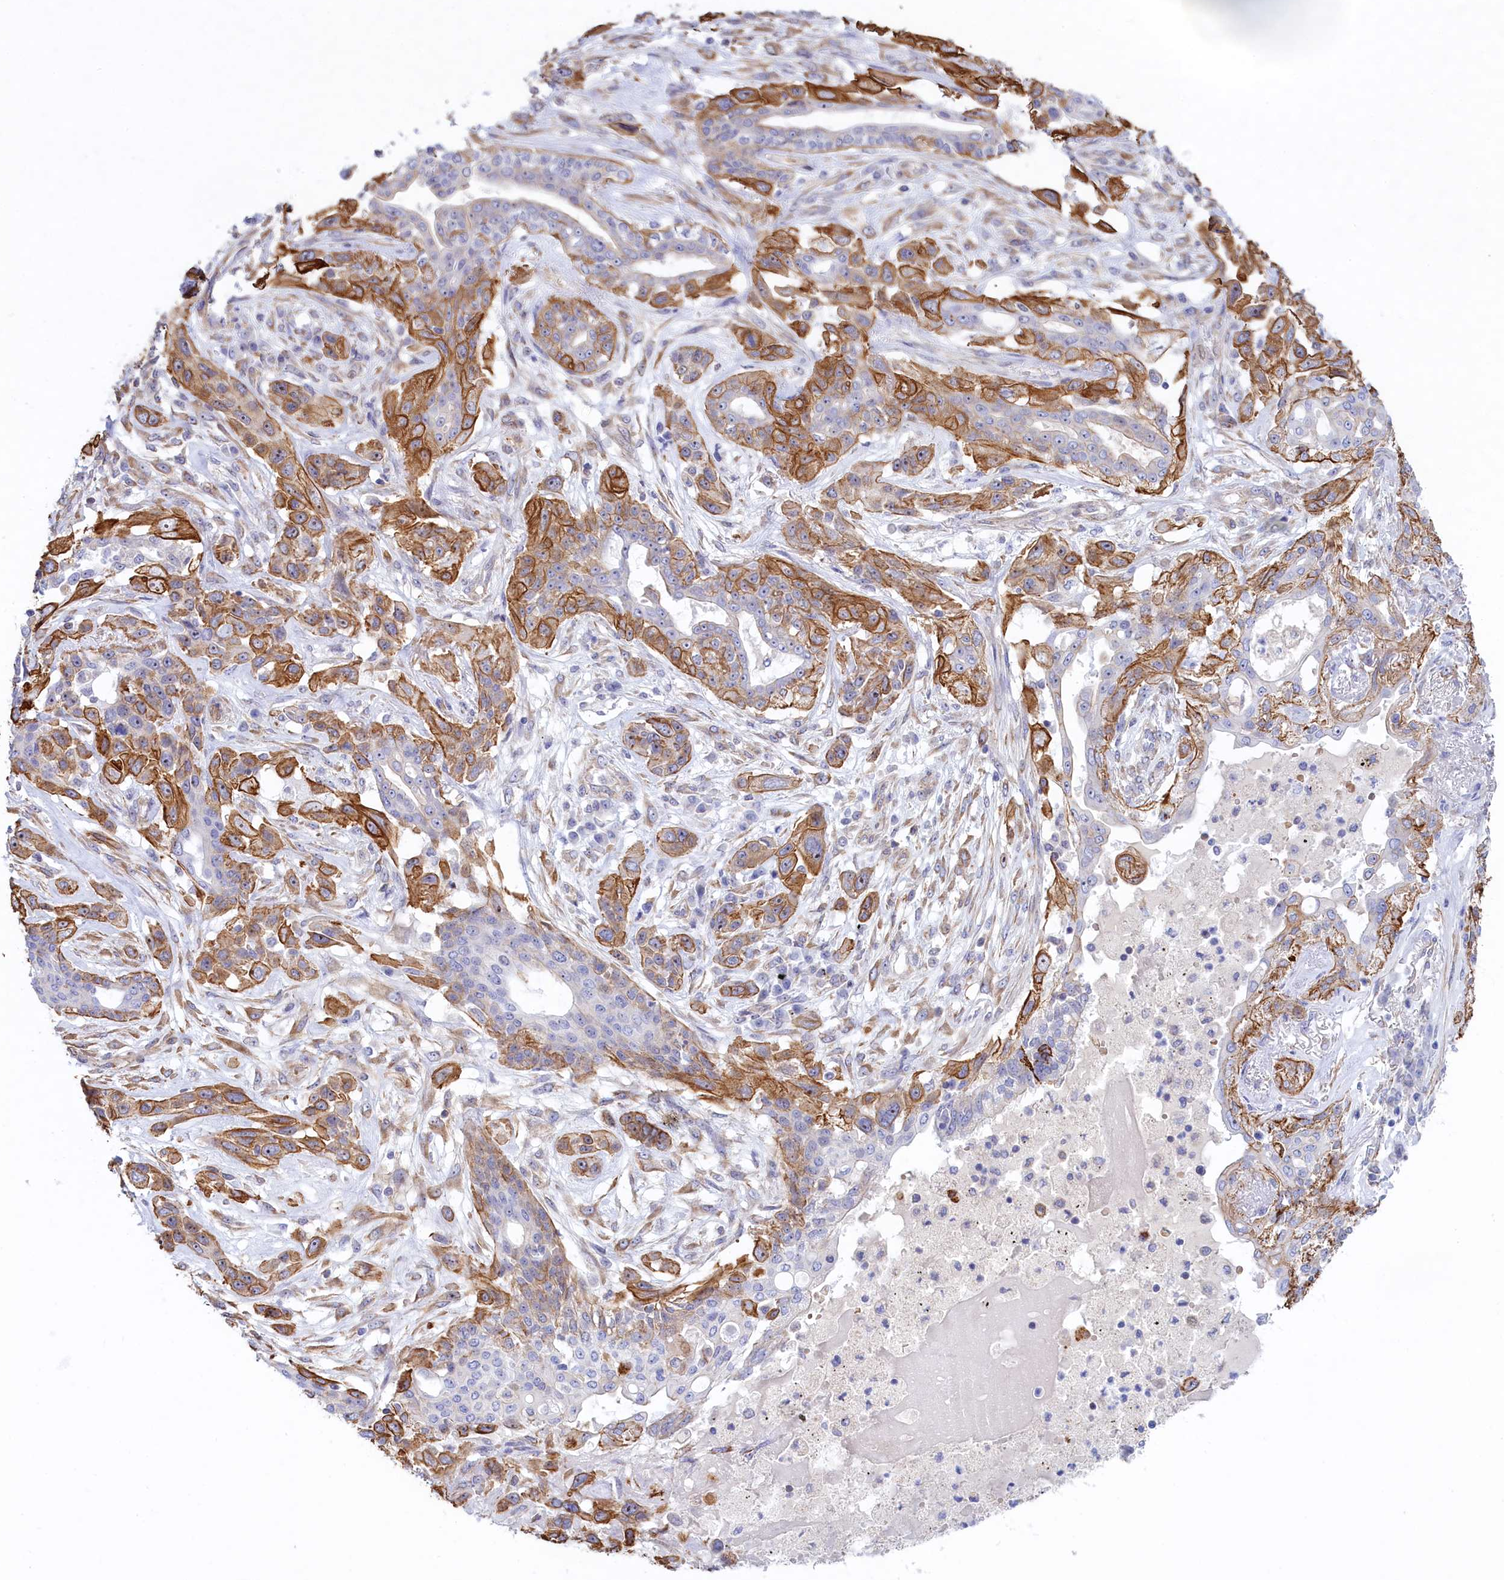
{"staining": {"intensity": "moderate", "quantity": "25%-75%", "location": "cytoplasmic/membranous"}, "tissue": "lung cancer", "cell_type": "Tumor cells", "image_type": "cancer", "snomed": [{"axis": "morphology", "description": "Squamous cell carcinoma, NOS"}, {"axis": "topography", "description": "Lung"}], "caption": "Lung cancer (squamous cell carcinoma) stained with a brown dye exhibits moderate cytoplasmic/membranous positive positivity in about 25%-75% of tumor cells.", "gene": "ABCC12", "patient": {"sex": "female", "age": 70}}